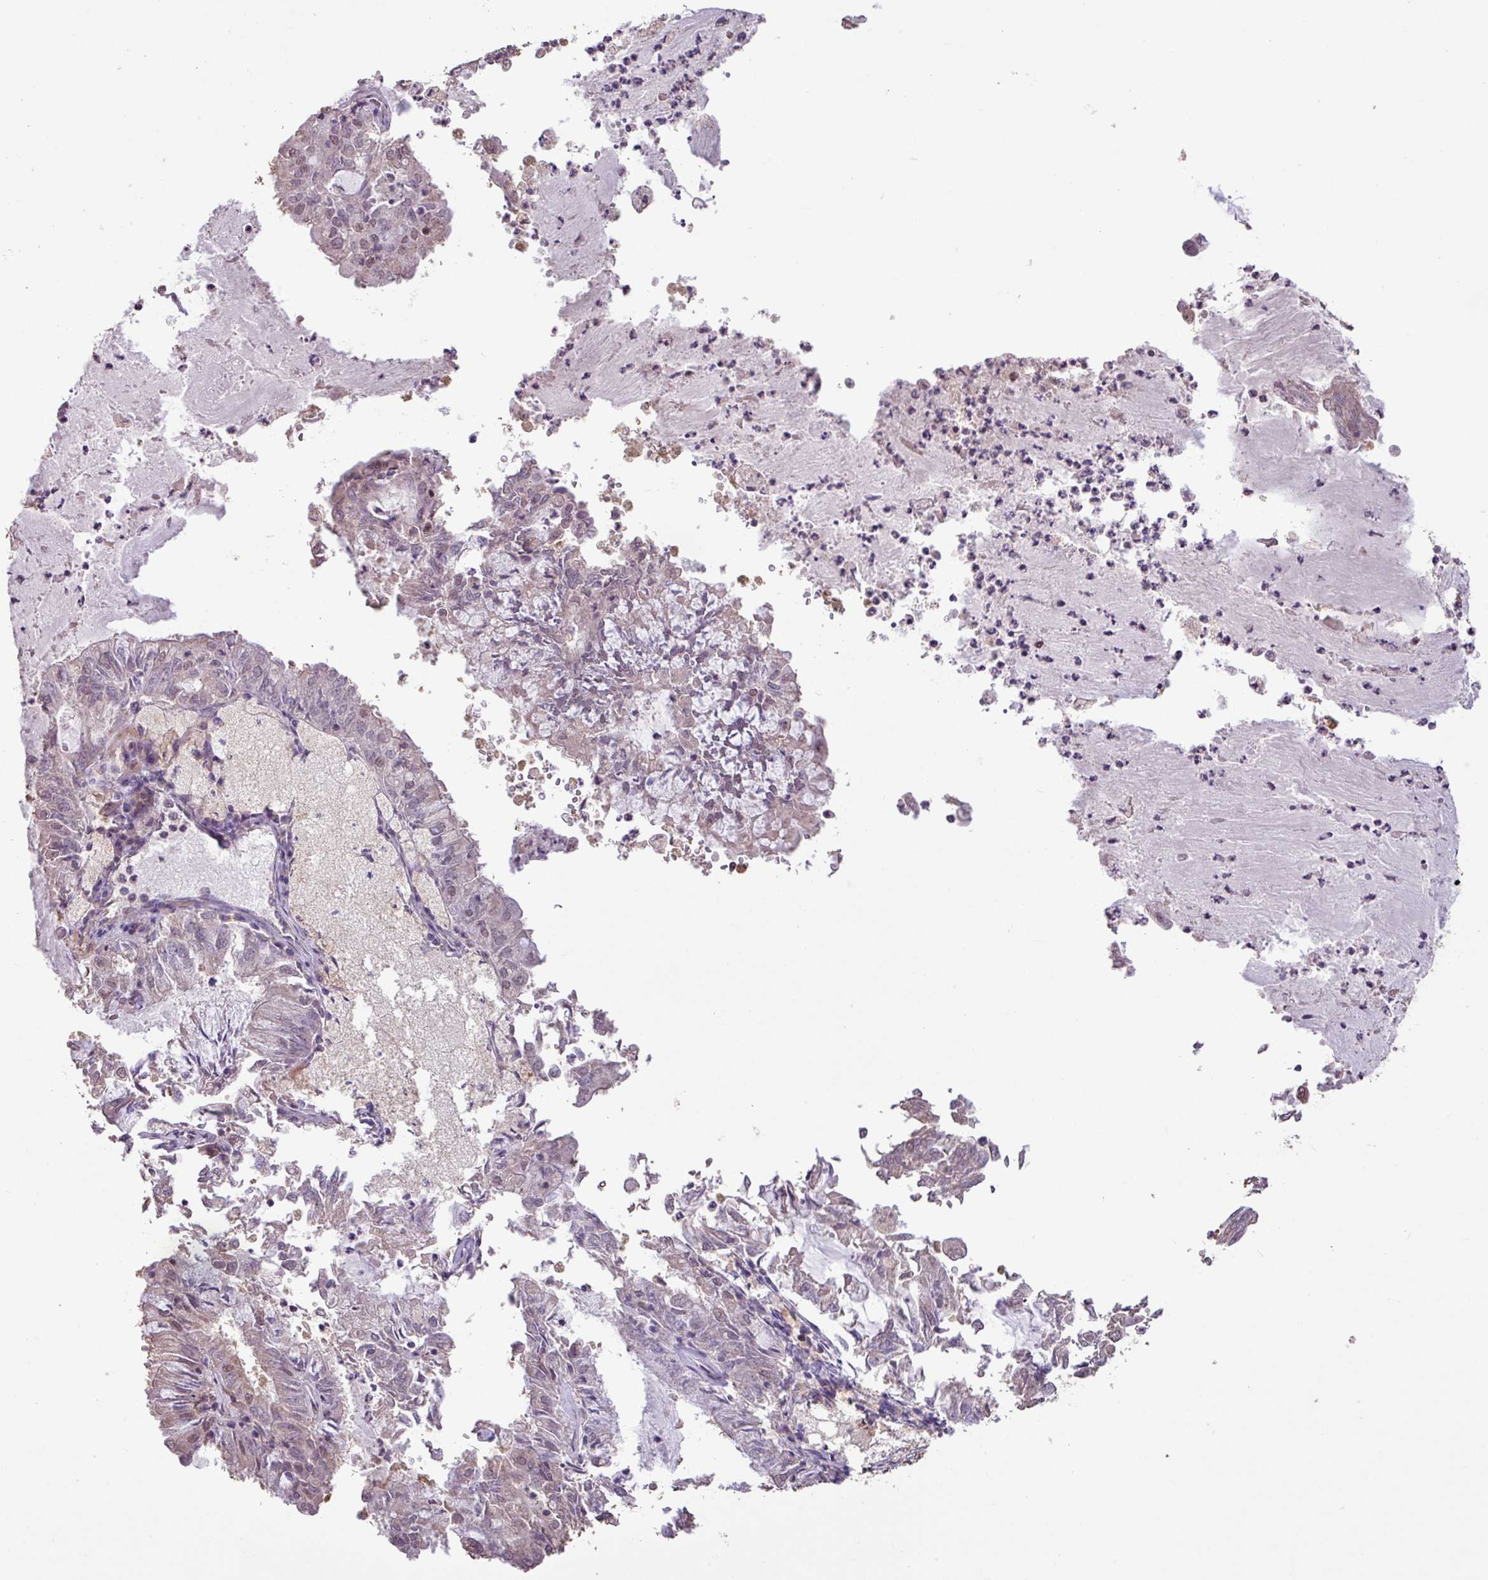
{"staining": {"intensity": "negative", "quantity": "none", "location": "none"}, "tissue": "endometrial cancer", "cell_type": "Tumor cells", "image_type": "cancer", "snomed": [{"axis": "morphology", "description": "Adenocarcinoma, NOS"}, {"axis": "topography", "description": "Endometrium"}], "caption": "Endometrial adenocarcinoma was stained to show a protein in brown. There is no significant staining in tumor cells. Brightfield microscopy of immunohistochemistry (IHC) stained with DAB (brown) and hematoxylin (blue), captured at high magnification.", "gene": "ZNF709", "patient": {"sex": "female", "age": 57}}